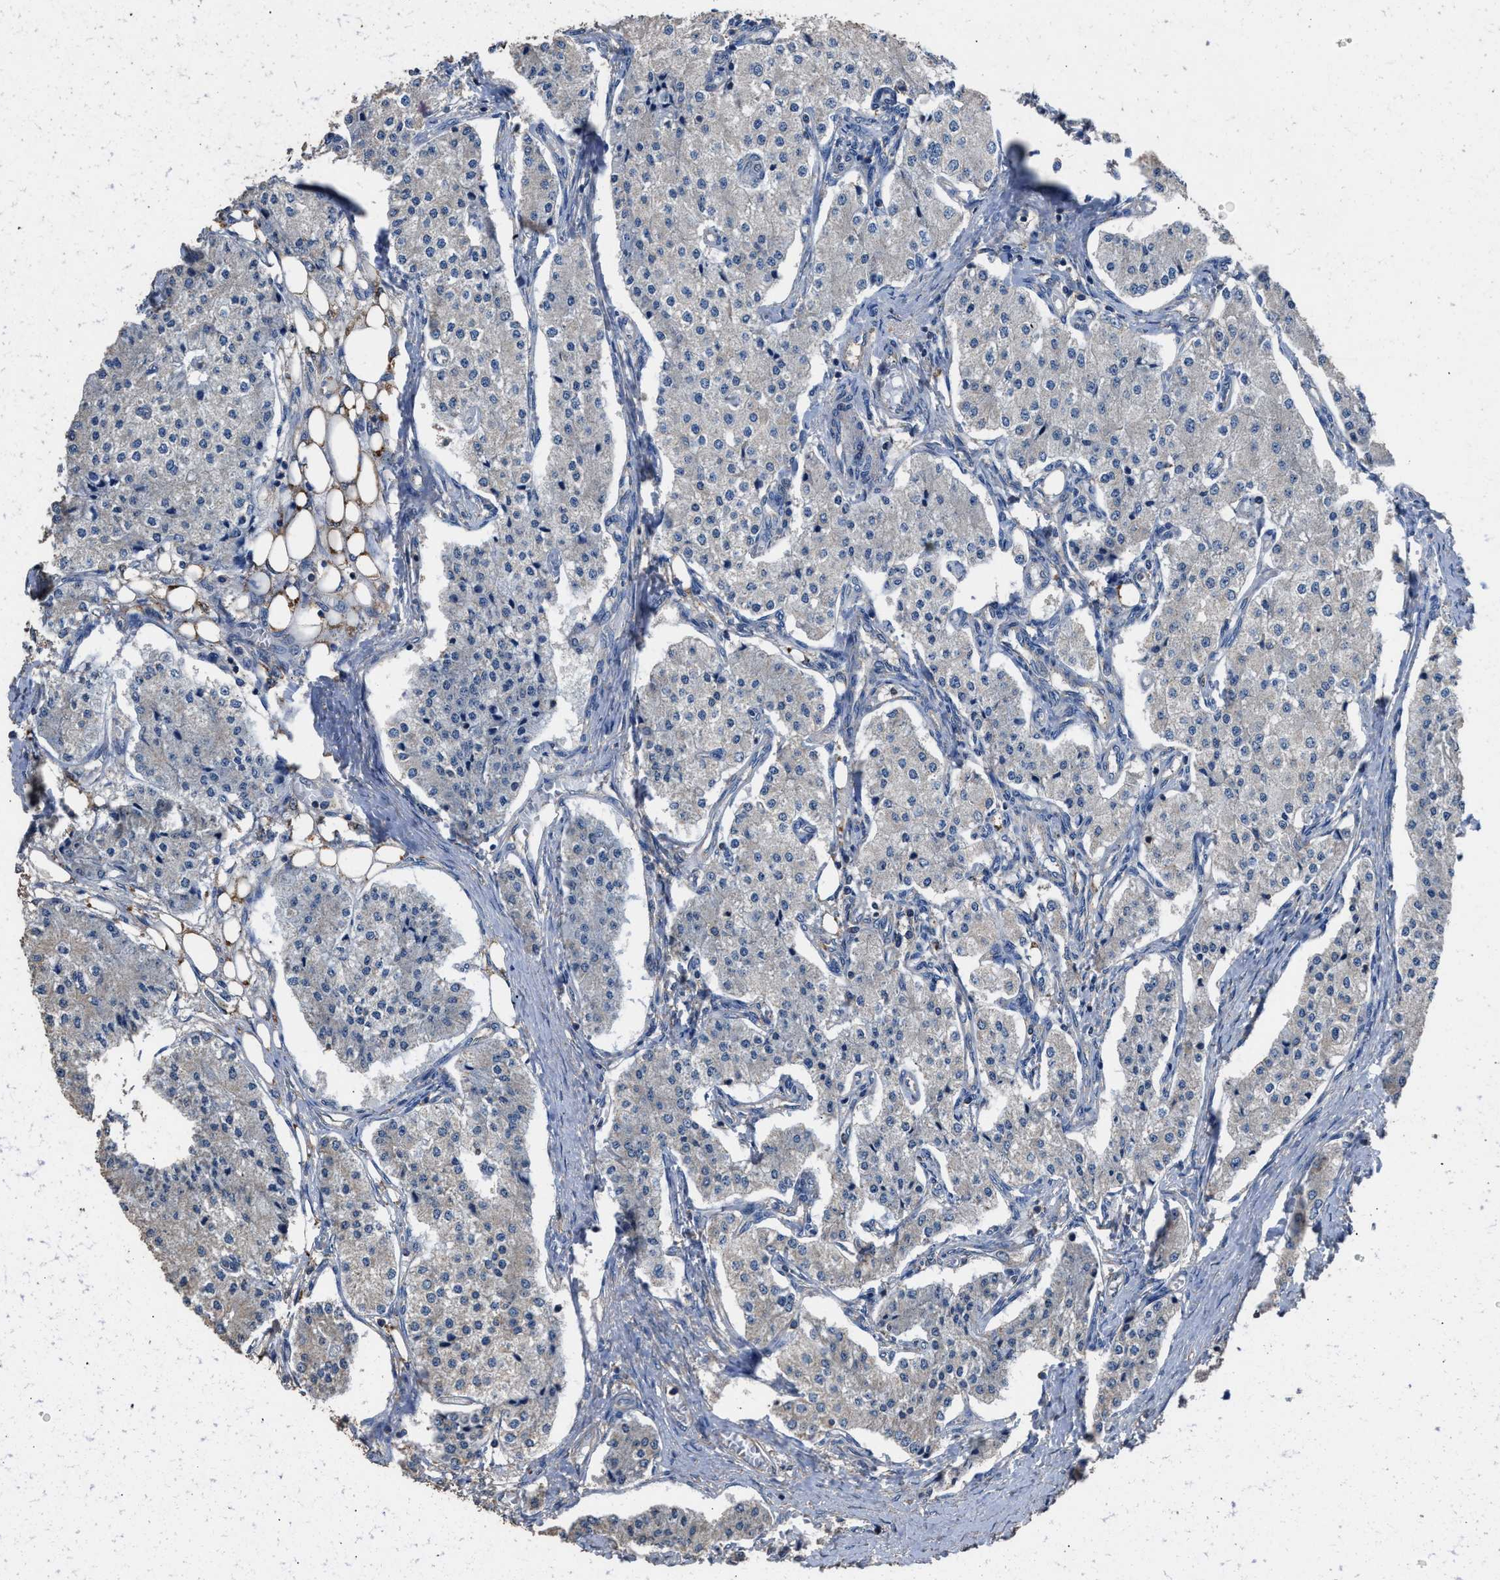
{"staining": {"intensity": "weak", "quantity": "<25%", "location": "cytoplasmic/membranous"}, "tissue": "carcinoid", "cell_type": "Tumor cells", "image_type": "cancer", "snomed": [{"axis": "morphology", "description": "Carcinoid, malignant, NOS"}, {"axis": "topography", "description": "Colon"}], "caption": "Tumor cells show no significant expression in carcinoid.", "gene": "ITSN1", "patient": {"sex": "female", "age": 52}}